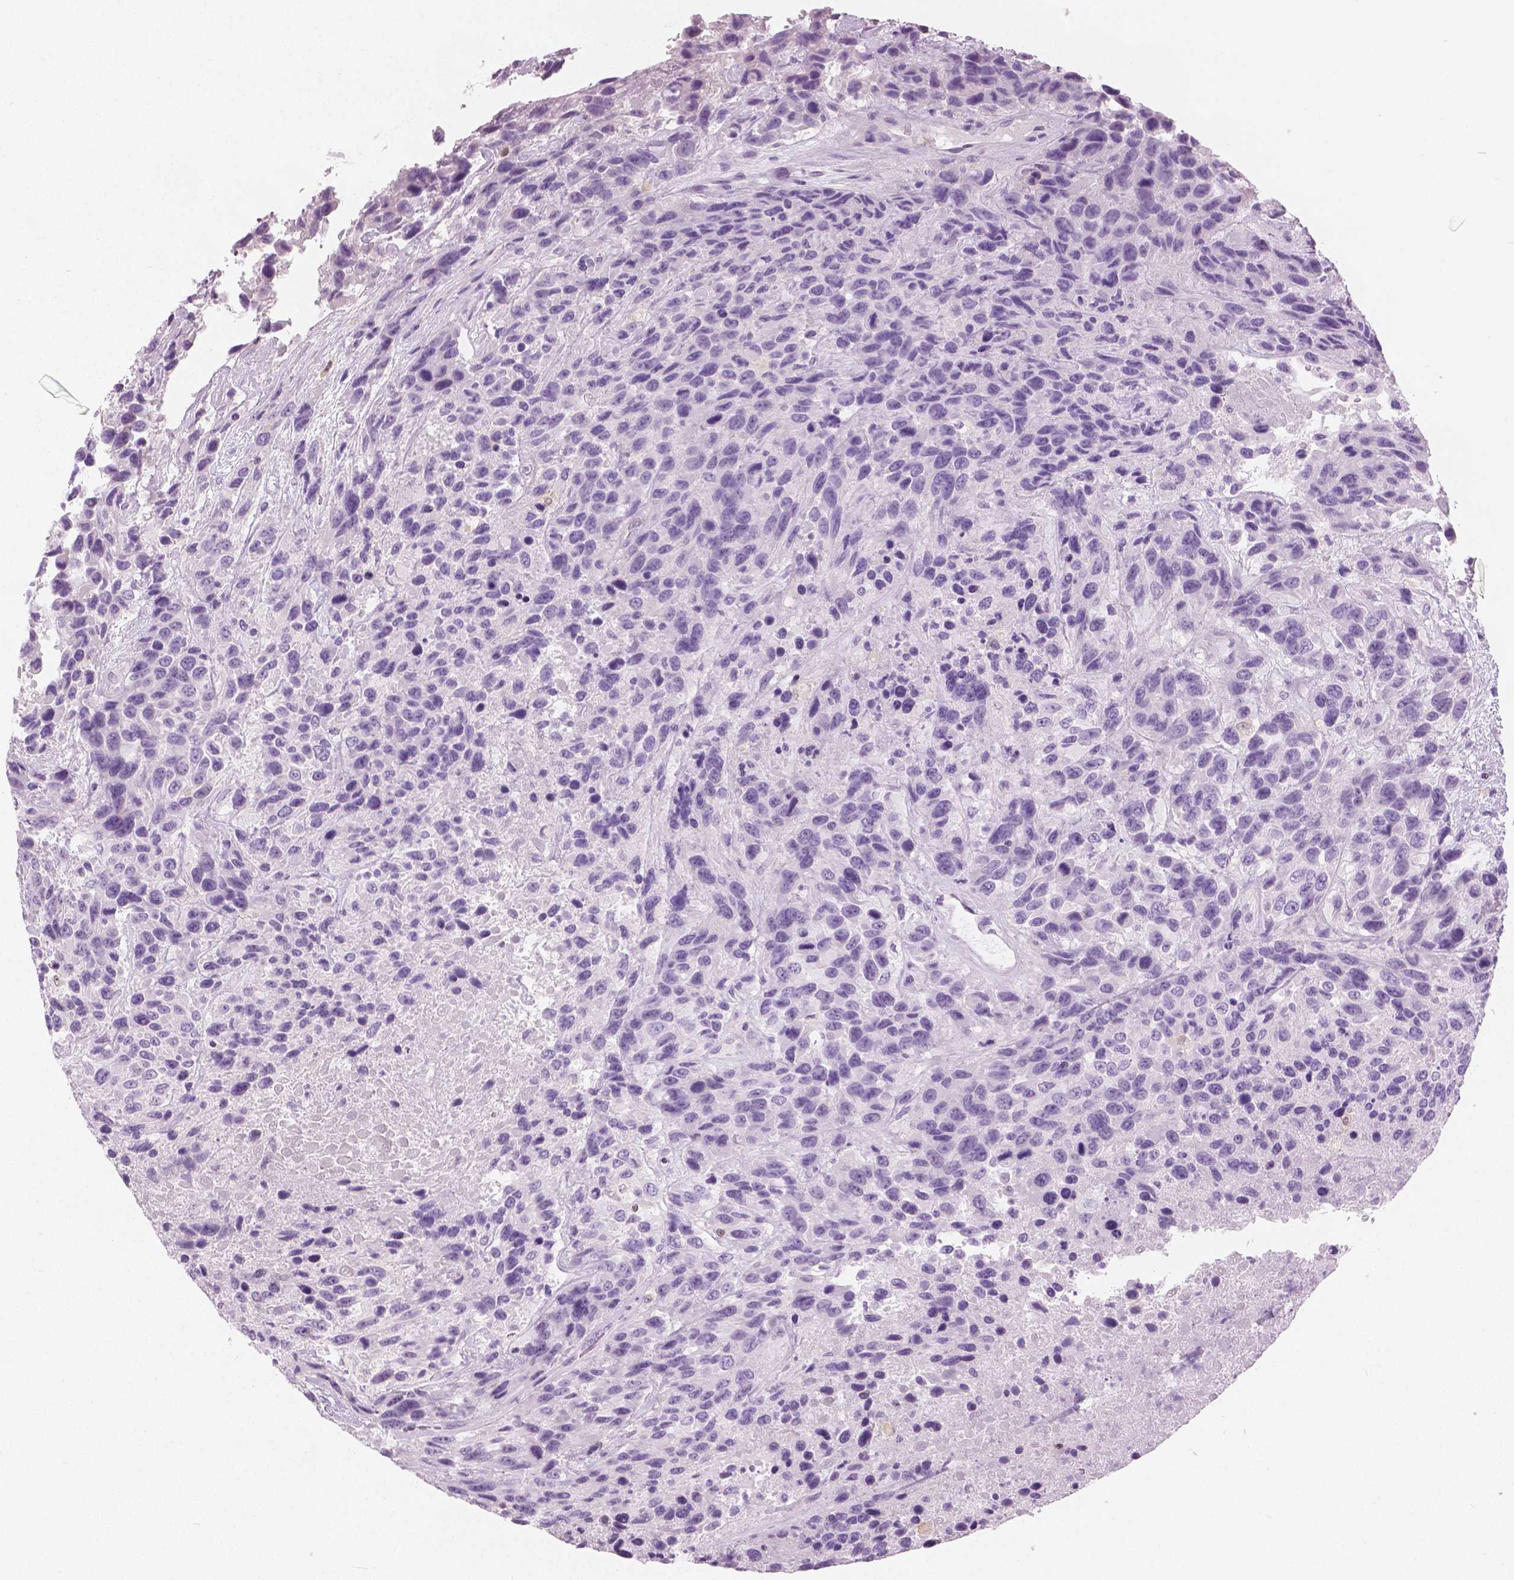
{"staining": {"intensity": "negative", "quantity": "none", "location": "none"}, "tissue": "urothelial cancer", "cell_type": "Tumor cells", "image_type": "cancer", "snomed": [{"axis": "morphology", "description": "Urothelial carcinoma, High grade"}, {"axis": "topography", "description": "Urinary bladder"}], "caption": "There is no significant expression in tumor cells of urothelial carcinoma (high-grade). (DAB (3,3'-diaminobenzidine) IHC with hematoxylin counter stain).", "gene": "GALM", "patient": {"sex": "female", "age": 70}}